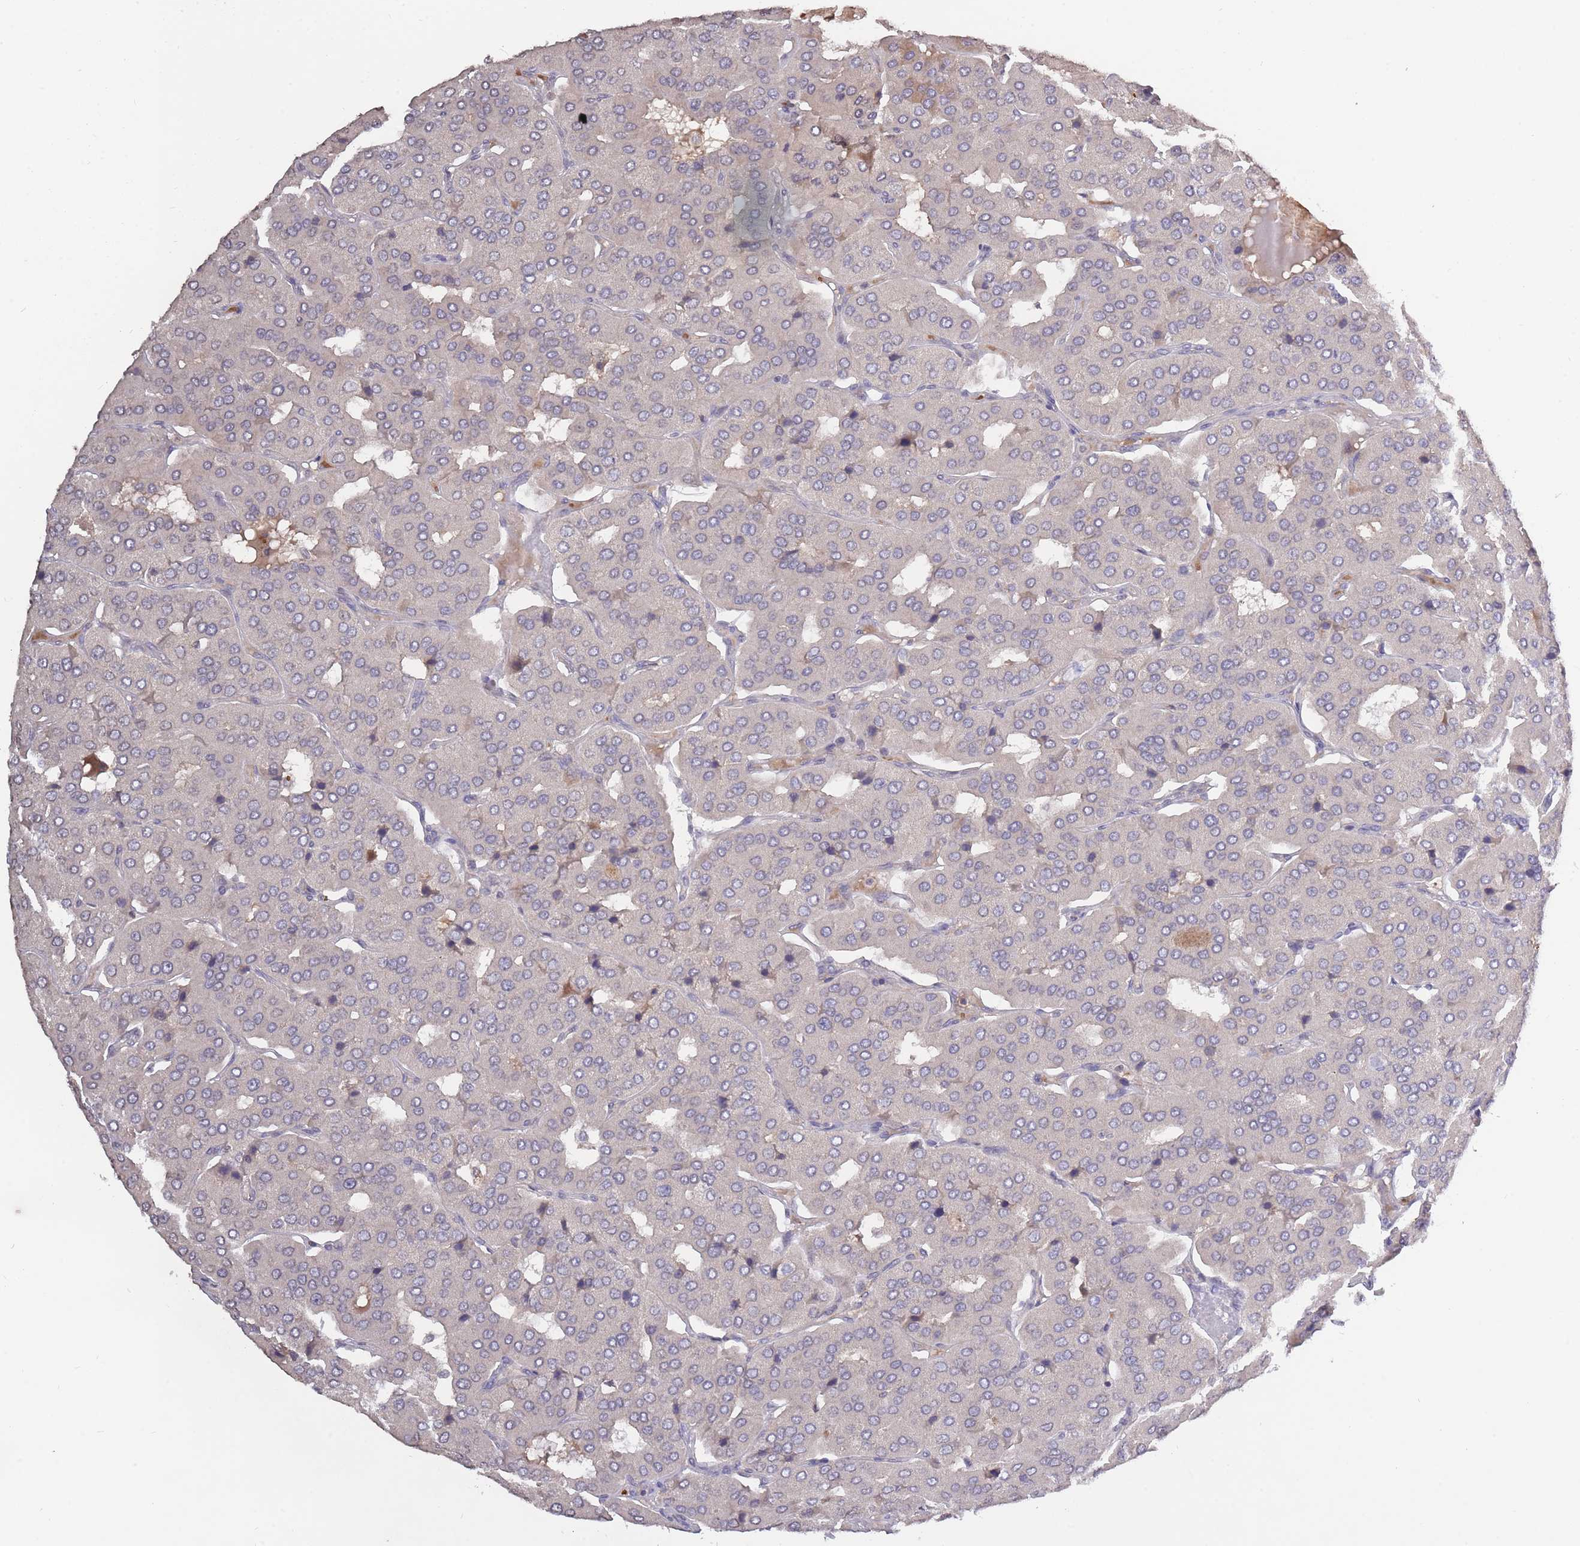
{"staining": {"intensity": "negative", "quantity": "none", "location": "none"}, "tissue": "parathyroid gland", "cell_type": "Glandular cells", "image_type": "normal", "snomed": [{"axis": "morphology", "description": "Normal tissue, NOS"}, {"axis": "morphology", "description": "Adenoma, NOS"}, {"axis": "topography", "description": "Parathyroid gland"}], "caption": "Protein analysis of normal parathyroid gland shows no significant positivity in glandular cells.", "gene": "ADCYAP1R1", "patient": {"sex": "female", "age": 86}}